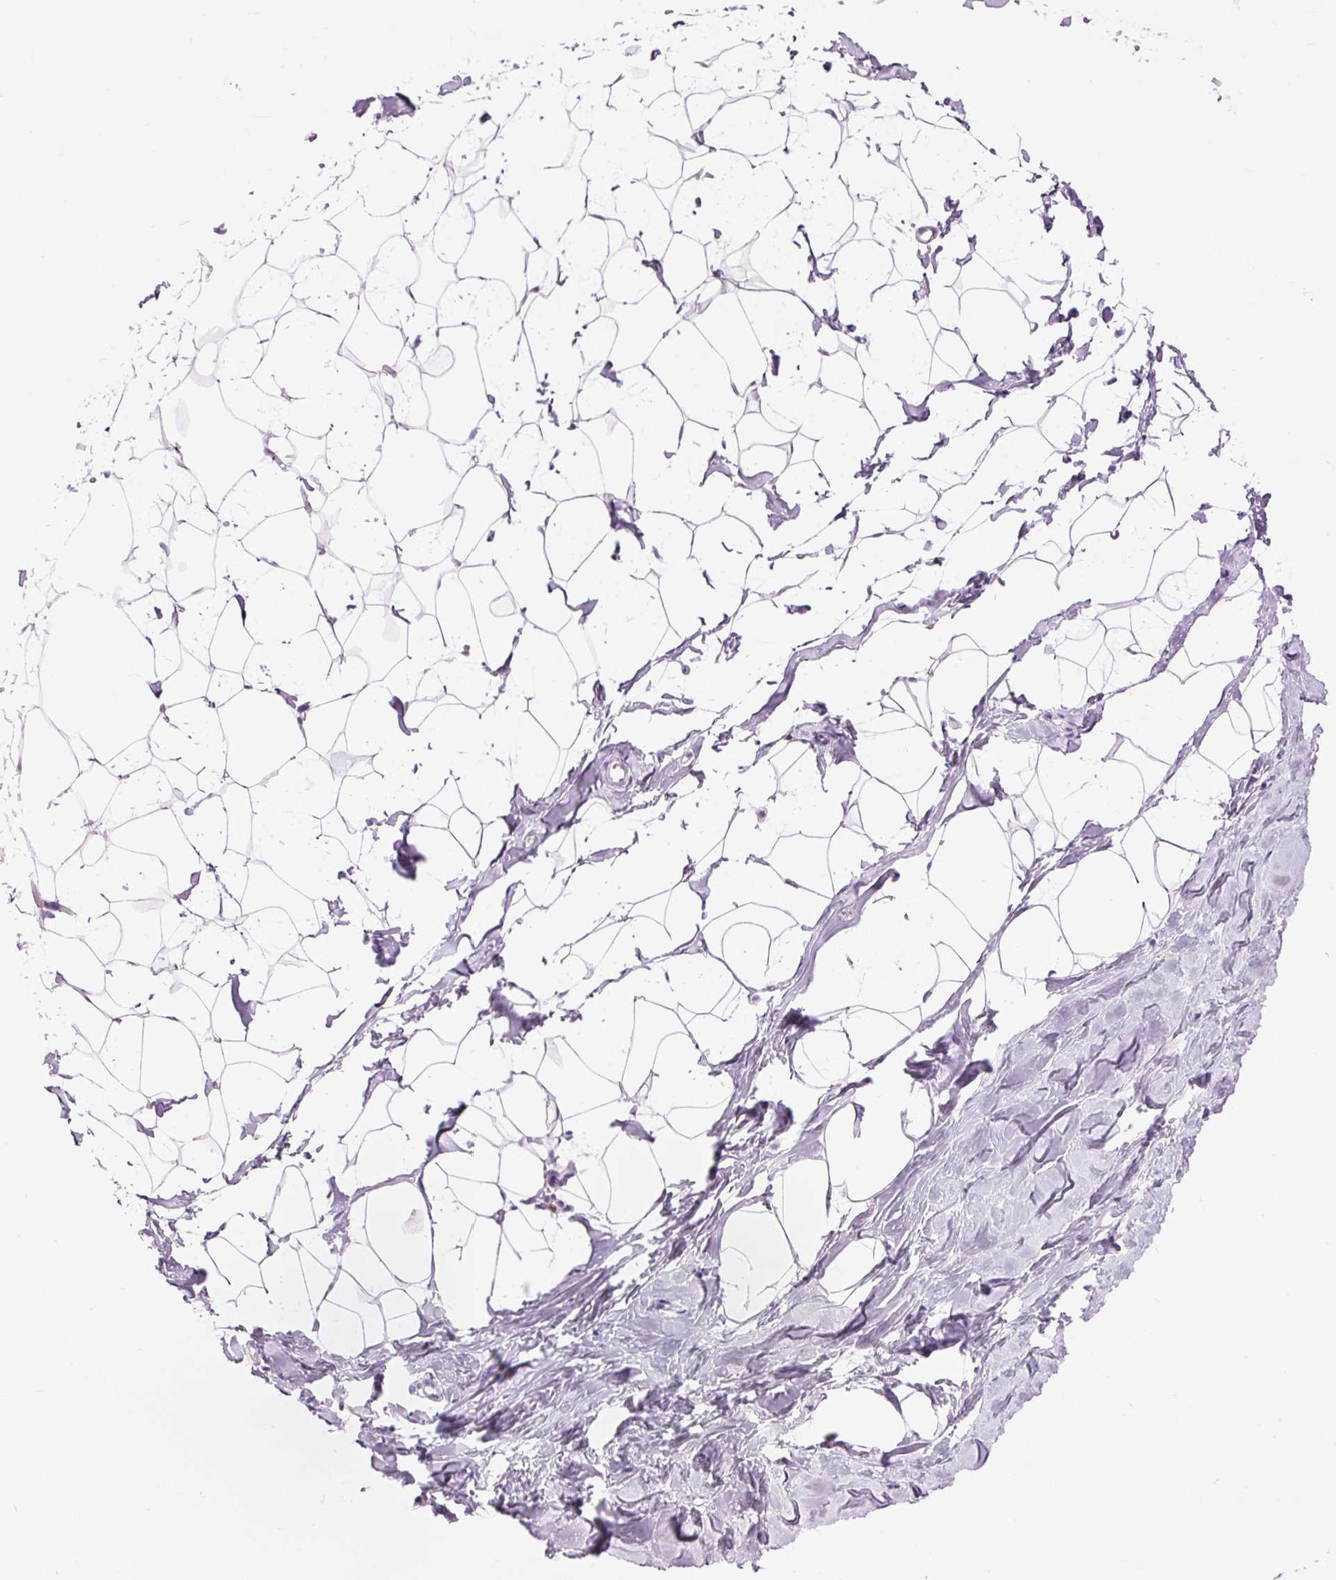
{"staining": {"intensity": "negative", "quantity": "none", "location": "none"}, "tissue": "breast", "cell_type": "Adipocytes", "image_type": "normal", "snomed": [{"axis": "morphology", "description": "Normal tissue, NOS"}, {"axis": "topography", "description": "Breast"}], "caption": "High power microscopy image of an immunohistochemistry micrograph of normal breast, revealing no significant positivity in adipocytes.", "gene": "LYZ", "patient": {"sex": "female", "age": 23}}